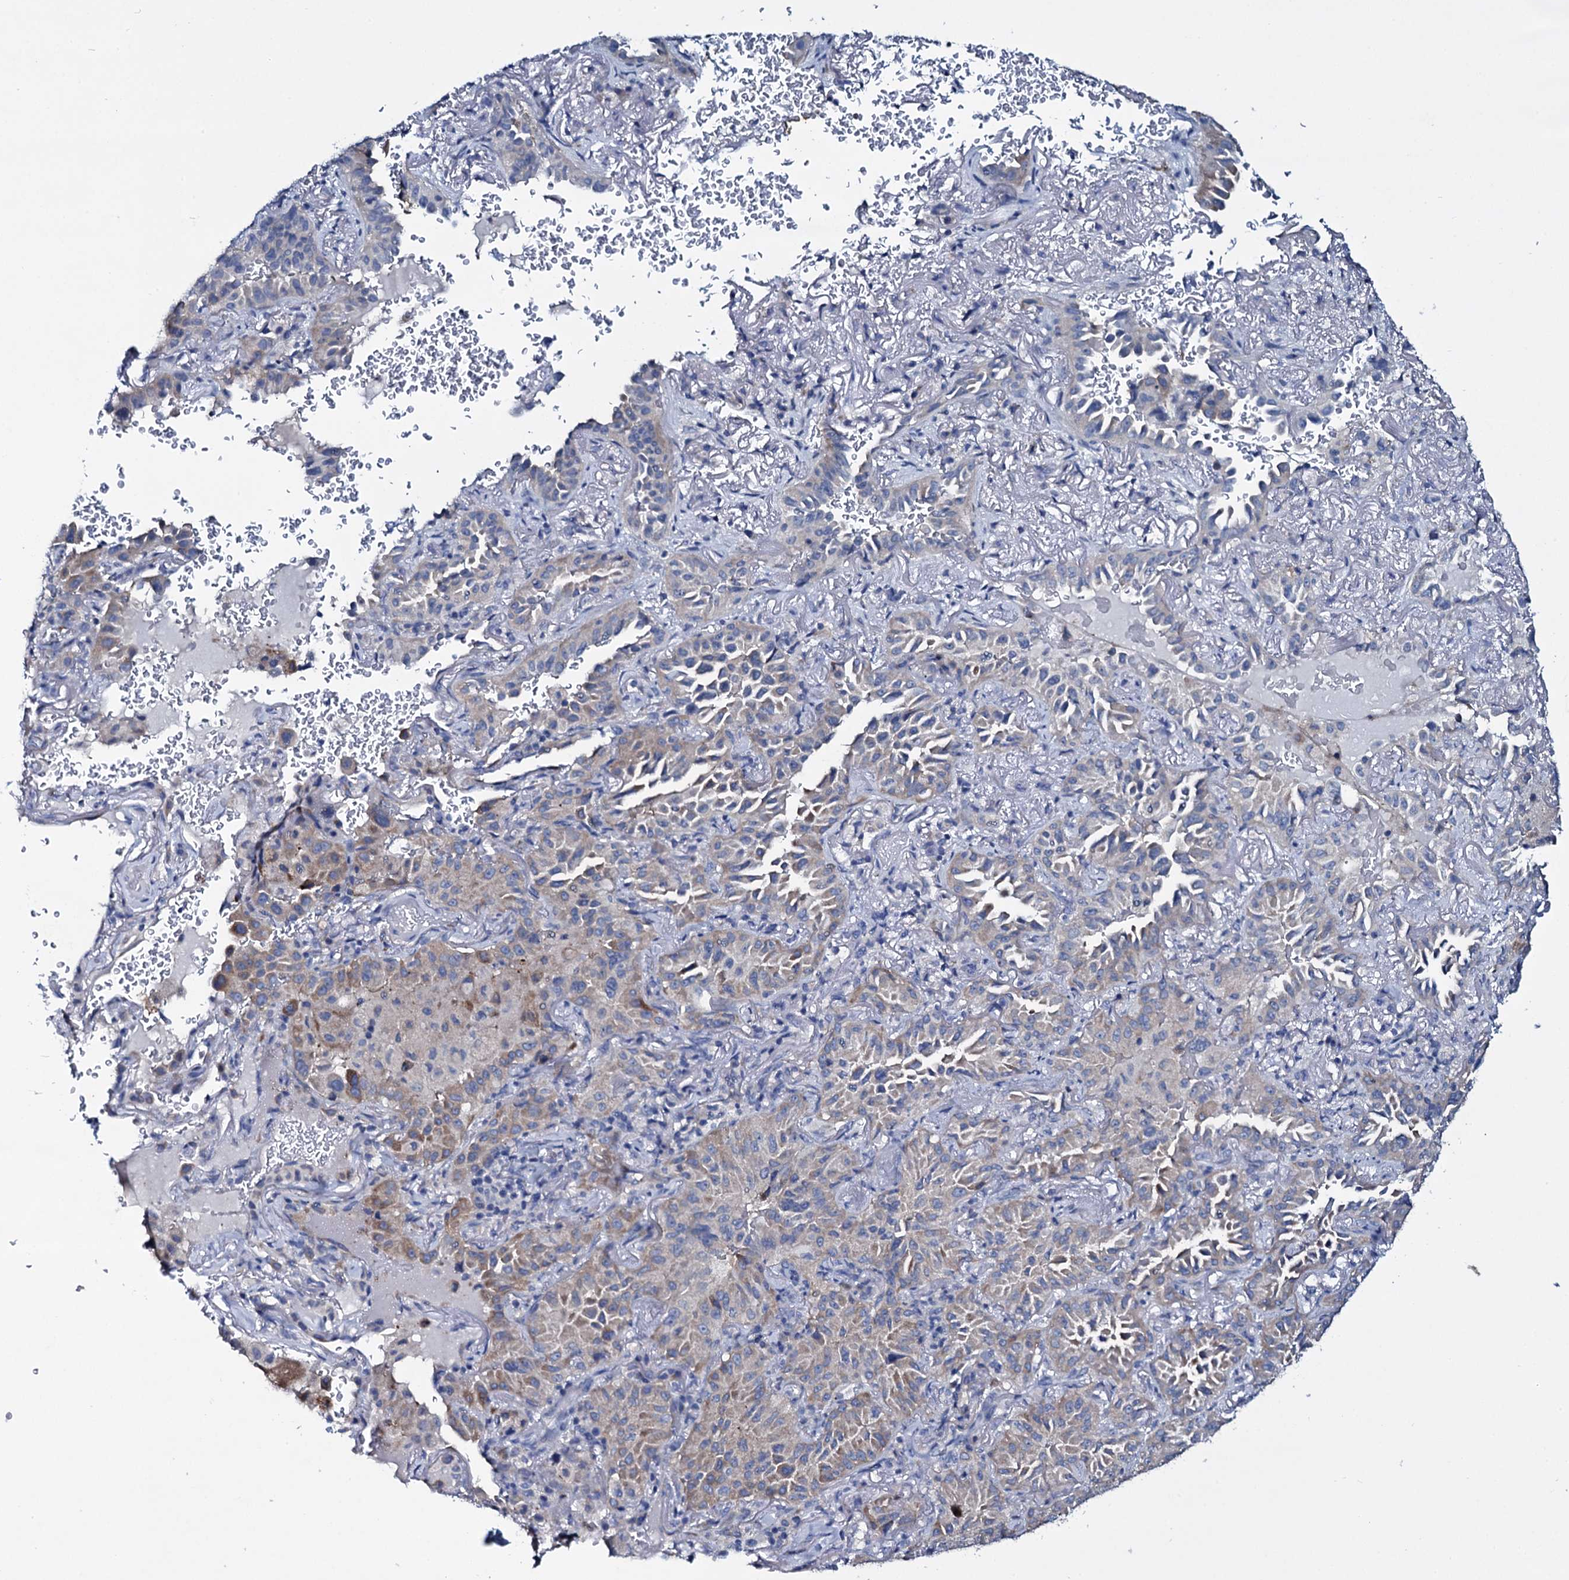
{"staining": {"intensity": "weak", "quantity": "<25%", "location": "cytoplasmic/membranous"}, "tissue": "lung cancer", "cell_type": "Tumor cells", "image_type": "cancer", "snomed": [{"axis": "morphology", "description": "Adenocarcinoma, NOS"}, {"axis": "topography", "description": "Lung"}], "caption": "Tumor cells show no significant protein staining in adenocarcinoma (lung).", "gene": "TPGS2", "patient": {"sex": "female", "age": 69}}